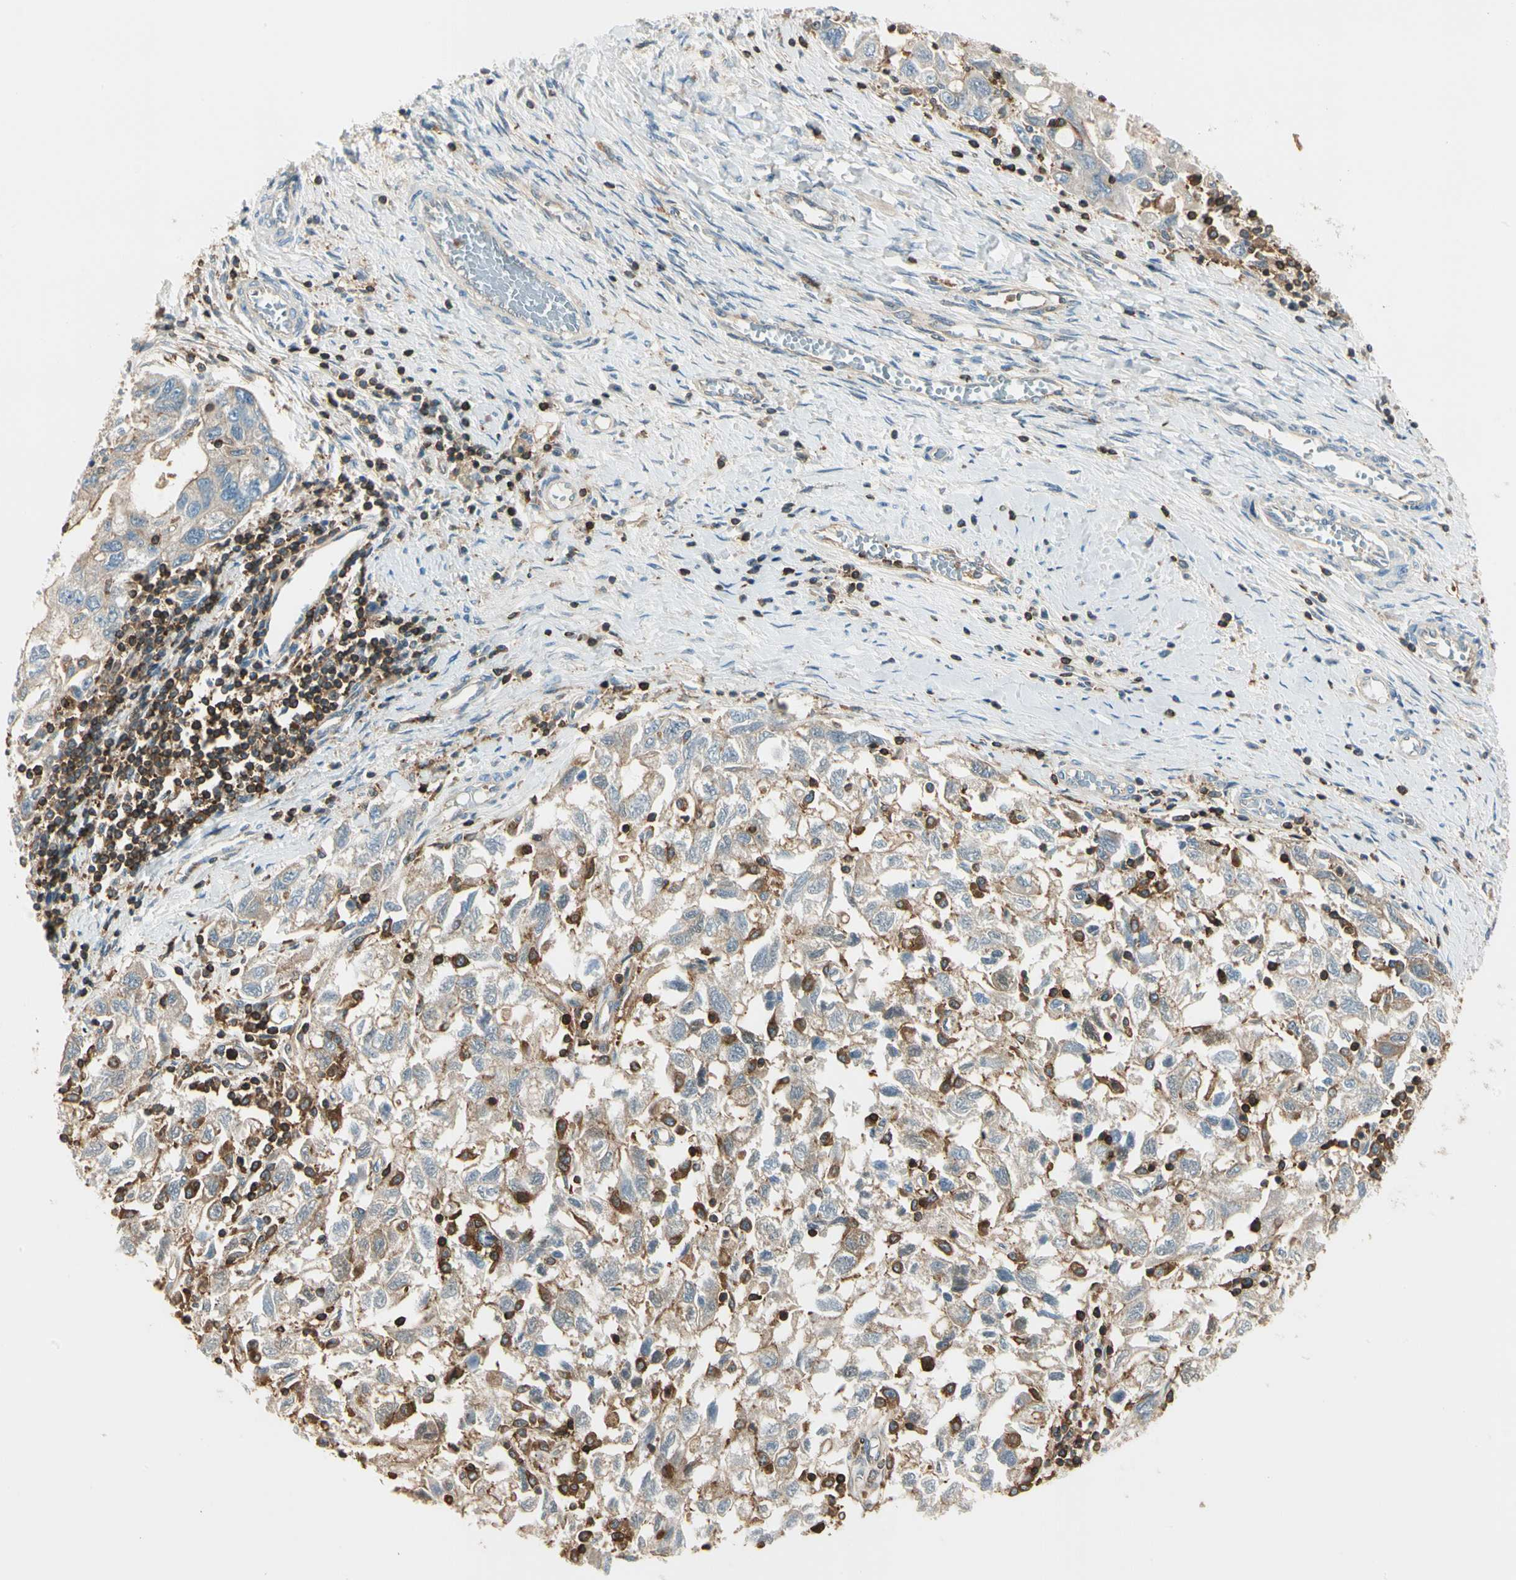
{"staining": {"intensity": "weak", "quantity": ">75%", "location": "cytoplasmic/membranous"}, "tissue": "ovarian cancer", "cell_type": "Tumor cells", "image_type": "cancer", "snomed": [{"axis": "morphology", "description": "Carcinoma, NOS"}, {"axis": "morphology", "description": "Cystadenocarcinoma, serous, NOS"}, {"axis": "topography", "description": "Ovary"}], "caption": "Immunohistochemistry histopathology image of ovarian cancer stained for a protein (brown), which exhibits low levels of weak cytoplasmic/membranous positivity in about >75% of tumor cells.", "gene": "CAPZA2", "patient": {"sex": "female", "age": 69}}